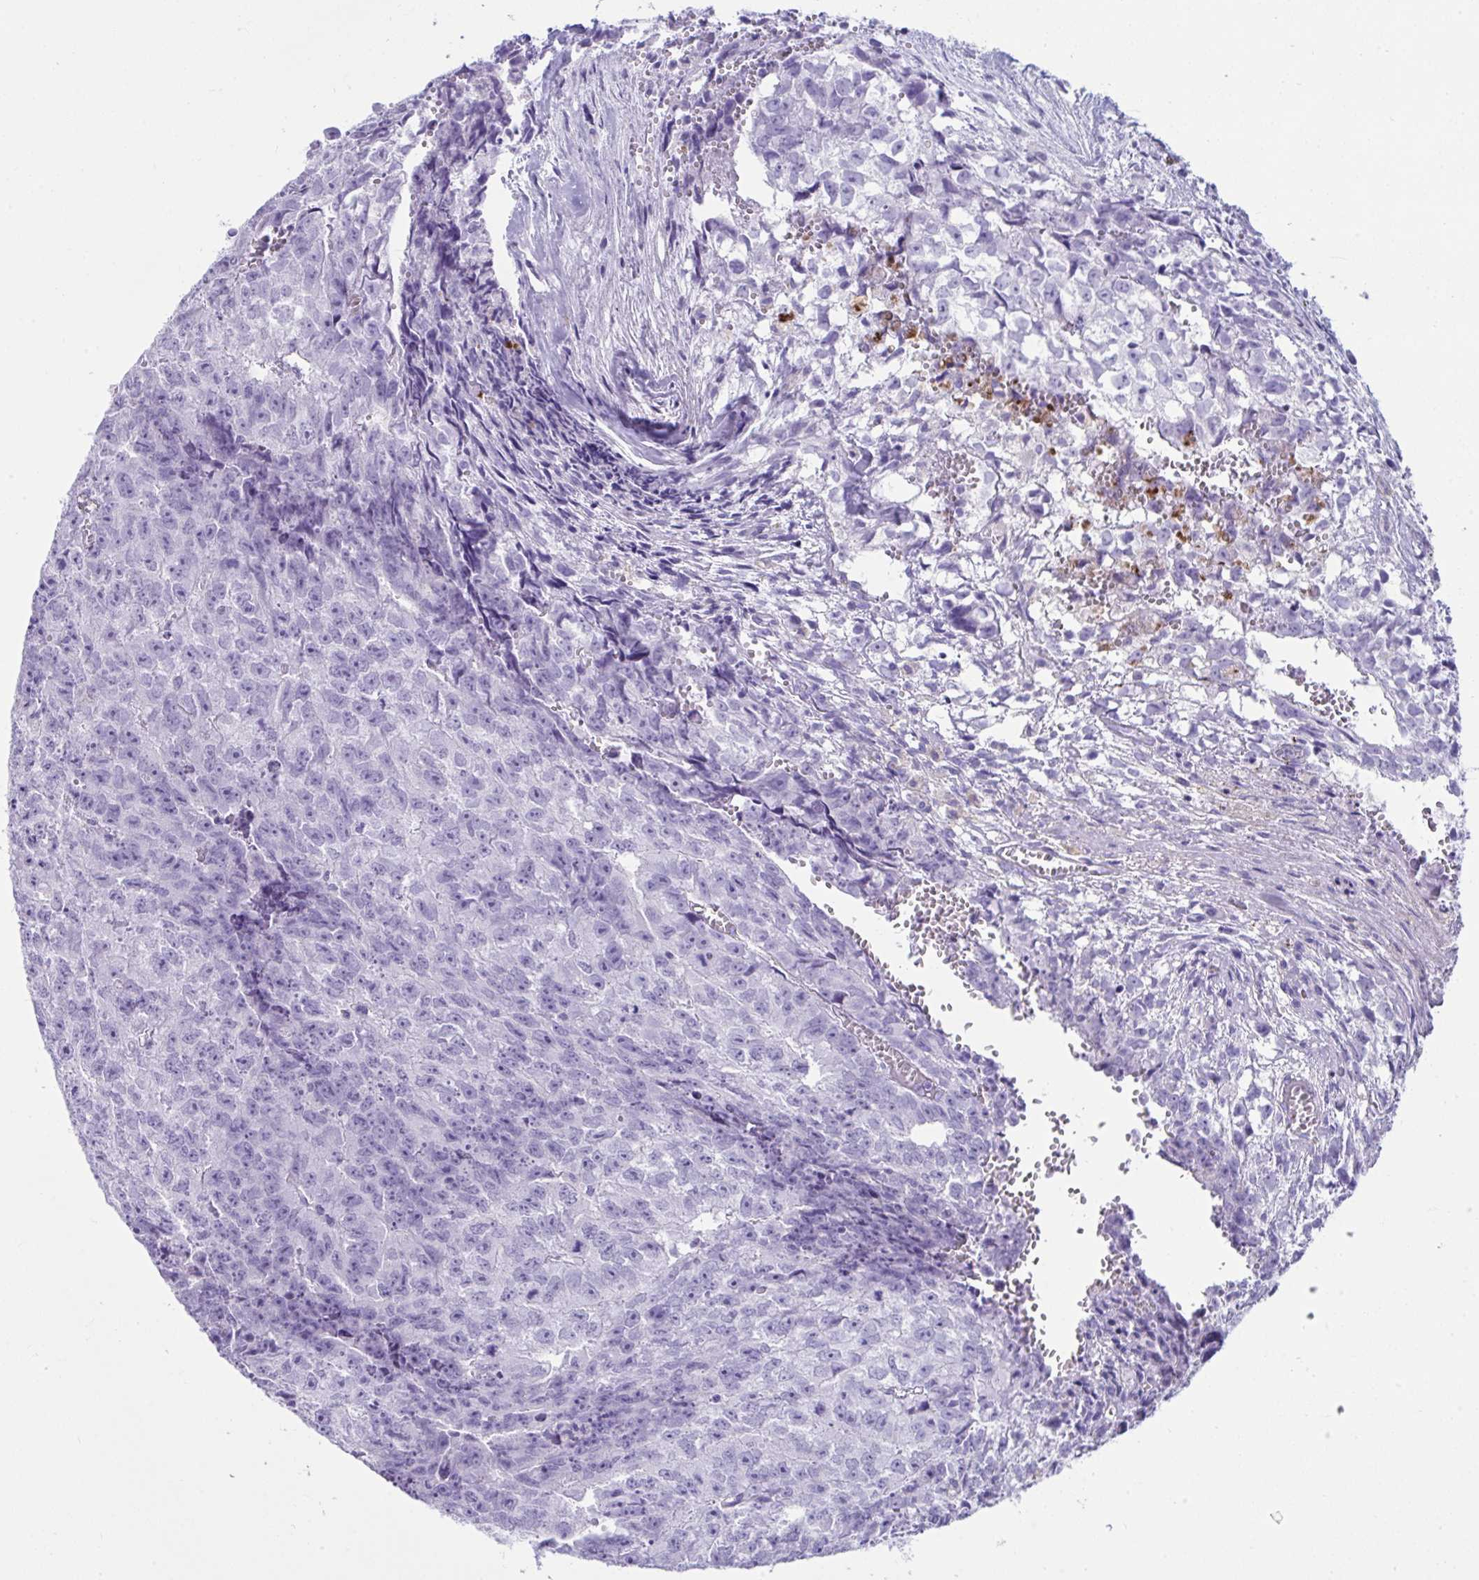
{"staining": {"intensity": "negative", "quantity": "none", "location": "none"}, "tissue": "testis cancer", "cell_type": "Tumor cells", "image_type": "cancer", "snomed": [{"axis": "morphology", "description": "Carcinoma, Embryonal, NOS"}, {"axis": "morphology", "description": "Teratoma, malignant, NOS"}, {"axis": "topography", "description": "Testis"}], "caption": "IHC micrograph of neoplastic tissue: embryonal carcinoma (testis) stained with DAB exhibits no significant protein positivity in tumor cells.", "gene": "PSCA", "patient": {"sex": "male", "age": 24}}